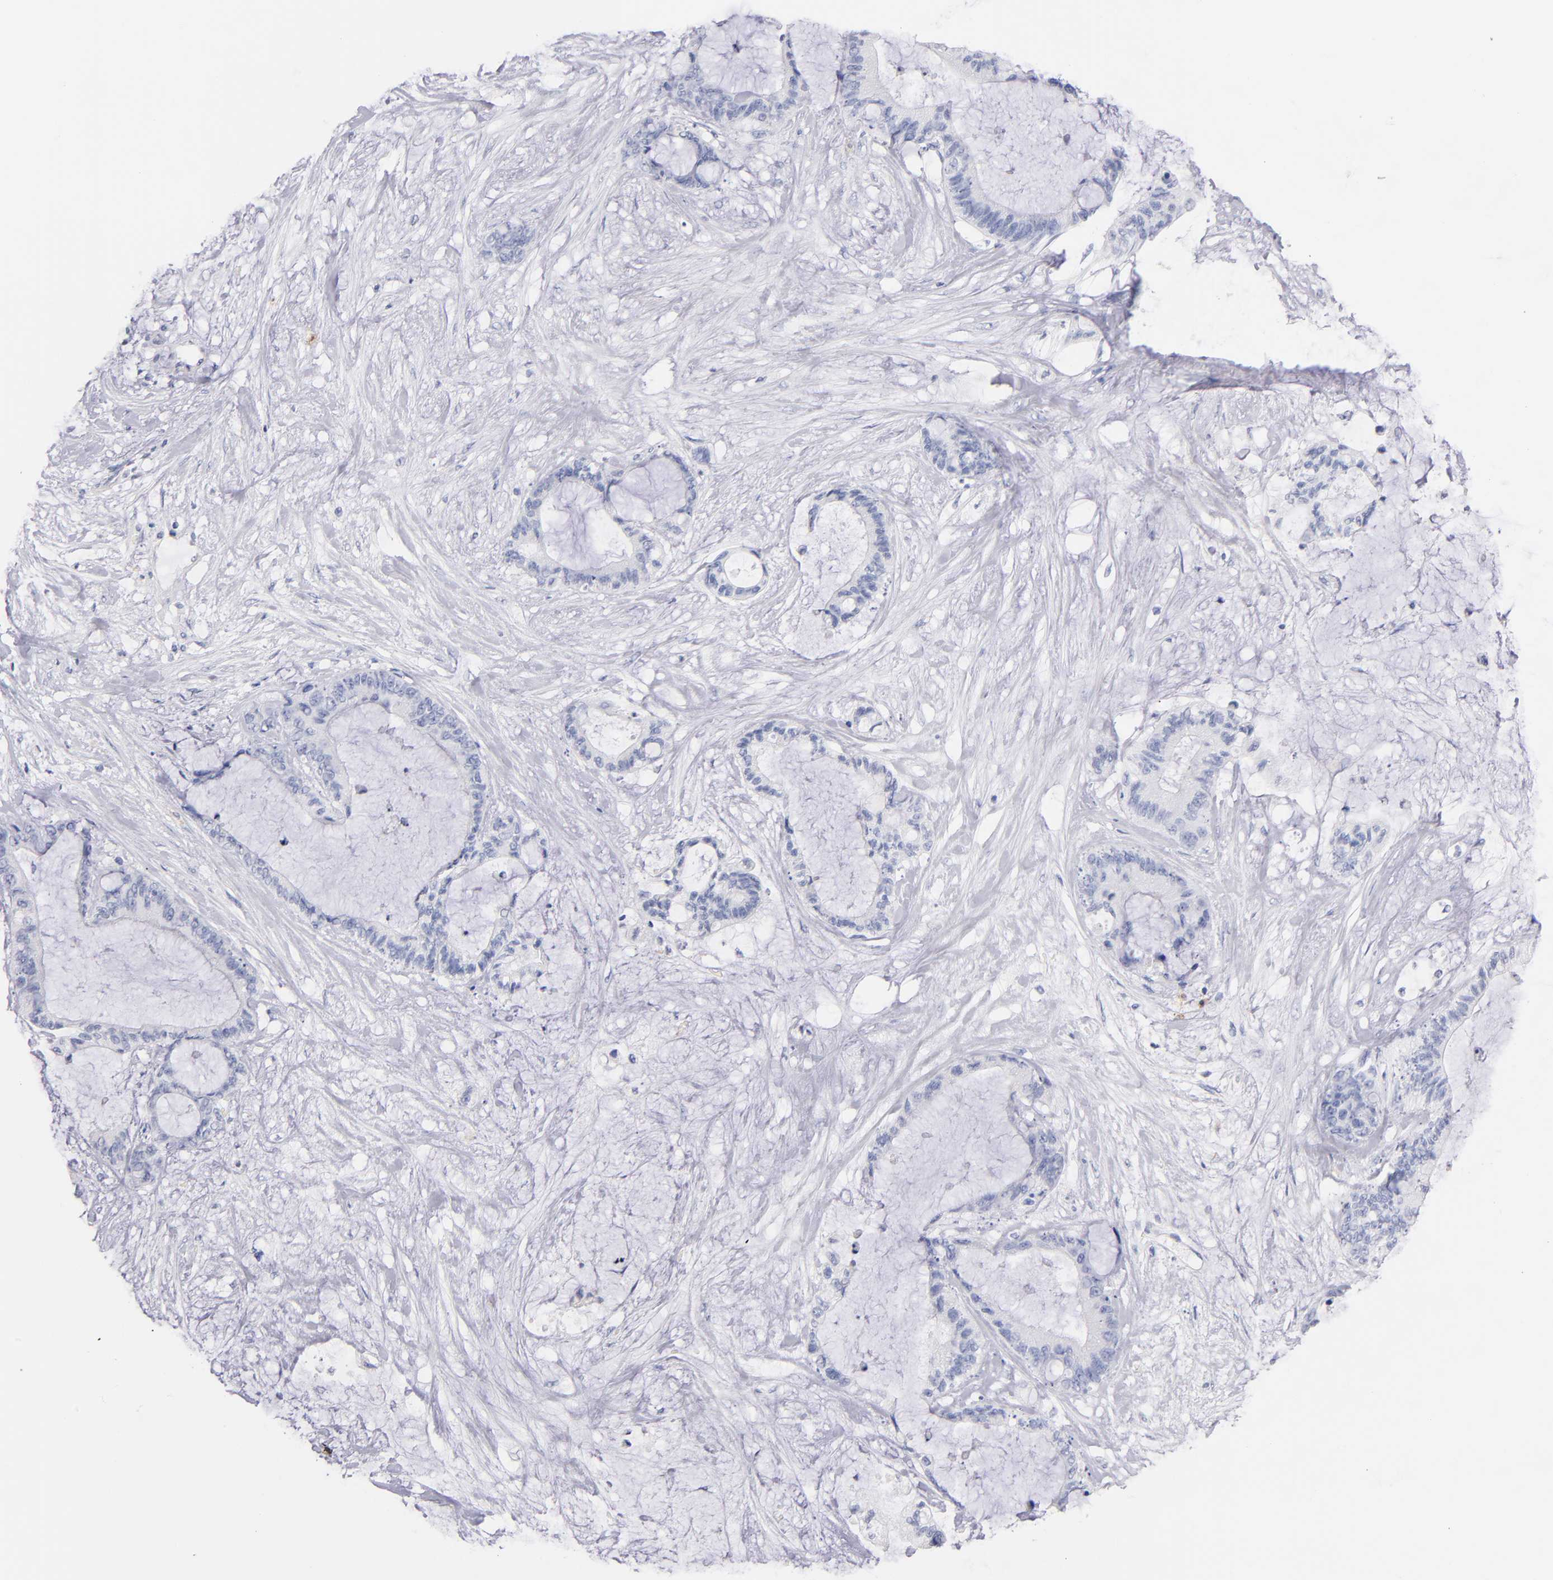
{"staining": {"intensity": "negative", "quantity": "none", "location": "none"}, "tissue": "liver cancer", "cell_type": "Tumor cells", "image_type": "cancer", "snomed": [{"axis": "morphology", "description": "Cholangiocarcinoma"}, {"axis": "topography", "description": "Liver"}], "caption": "This is a micrograph of IHC staining of liver cancer, which shows no expression in tumor cells.", "gene": "KIT", "patient": {"sex": "female", "age": 73}}